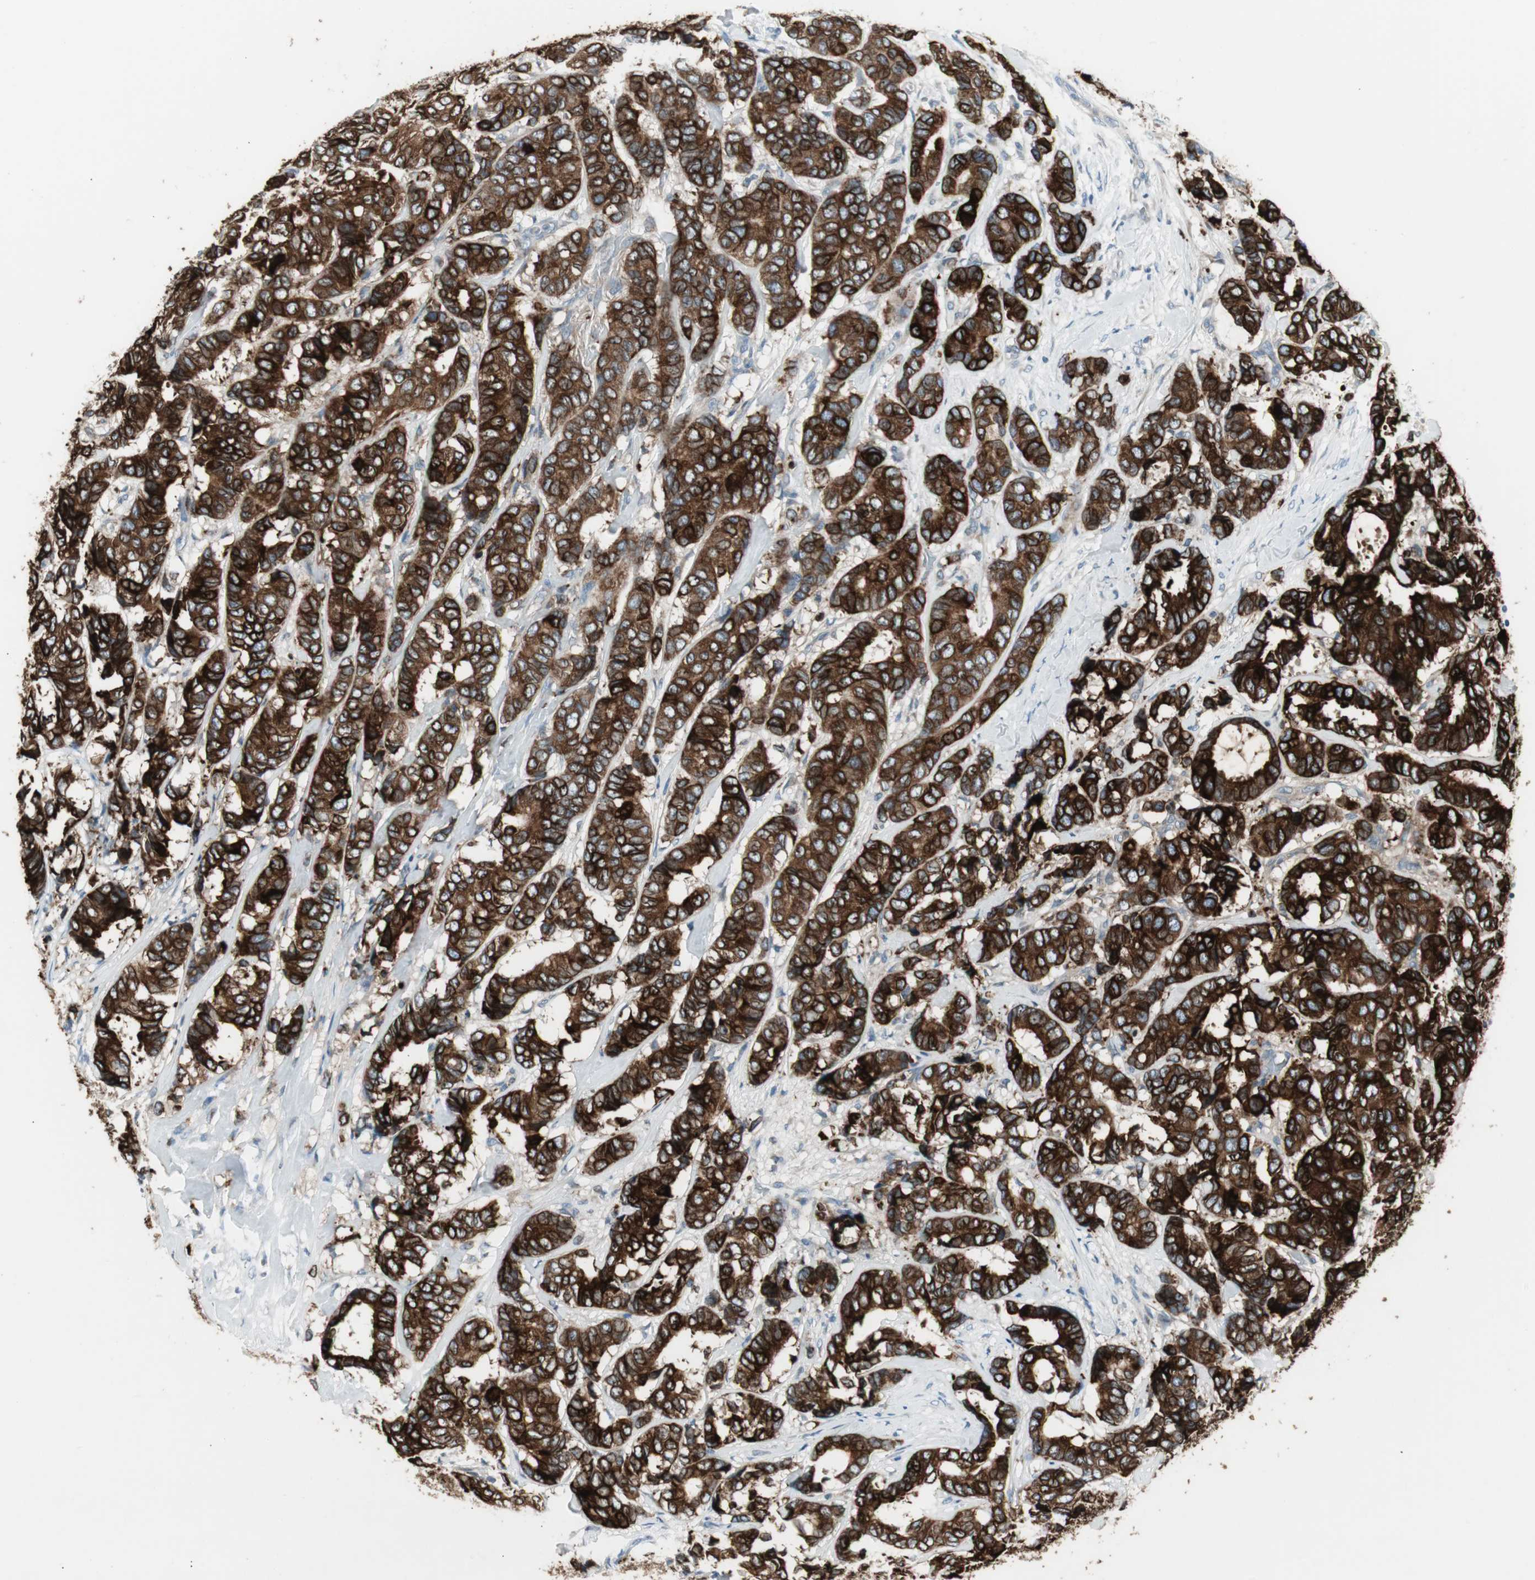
{"staining": {"intensity": "strong", "quantity": ">75%", "location": "cytoplasmic/membranous"}, "tissue": "breast cancer", "cell_type": "Tumor cells", "image_type": "cancer", "snomed": [{"axis": "morphology", "description": "Duct carcinoma"}, {"axis": "topography", "description": "Breast"}], "caption": "High-magnification brightfield microscopy of breast cancer stained with DAB (3,3'-diaminobenzidine) (brown) and counterstained with hematoxylin (blue). tumor cells exhibit strong cytoplasmic/membranous expression is seen in approximately>75% of cells.", "gene": "AGR2", "patient": {"sex": "female", "age": 87}}